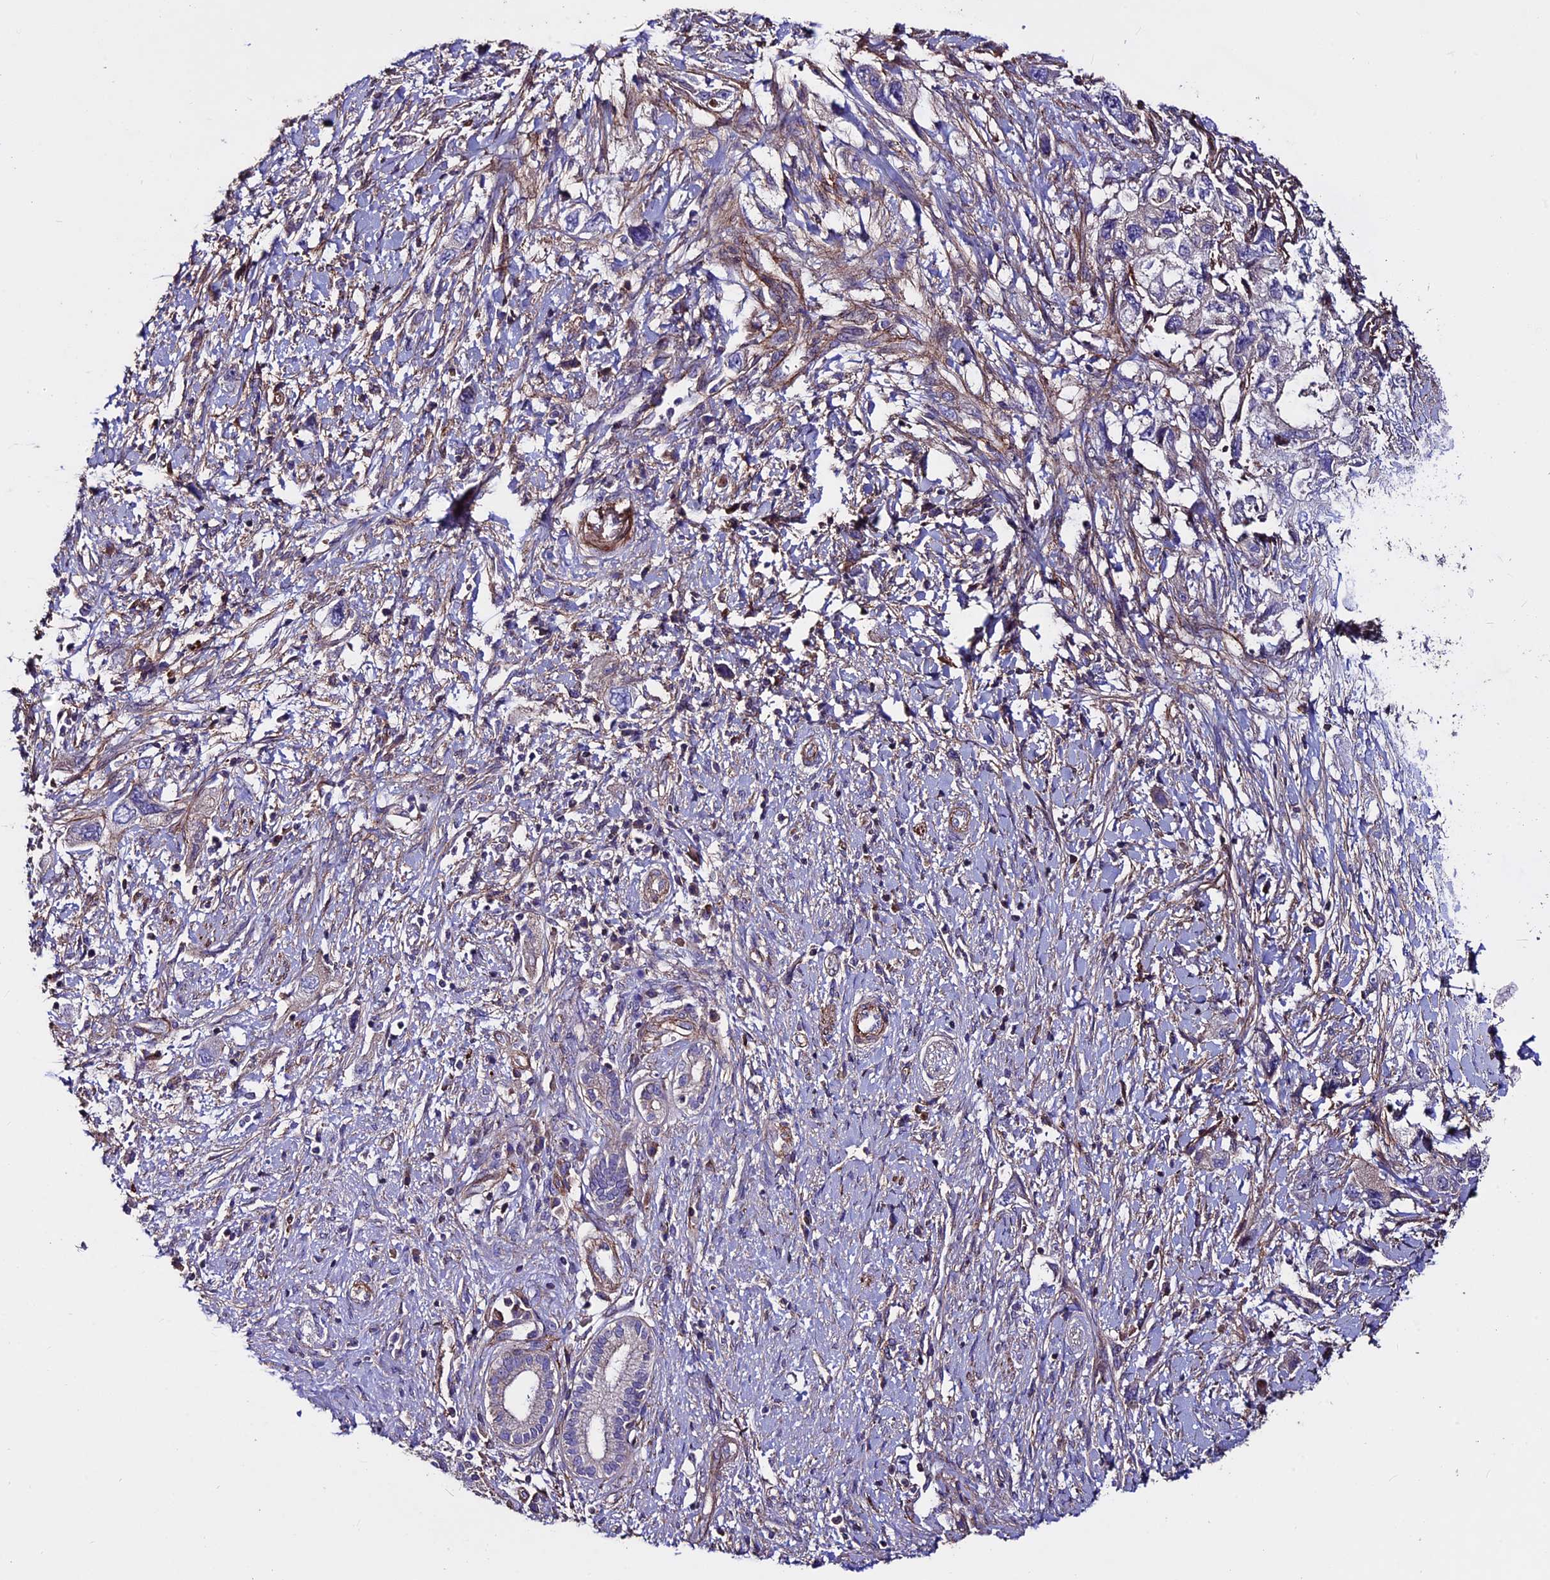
{"staining": {"intensity": "negative", "quantity": "none", "location": "none"}, "tissue": "pancreatic cancer", "cell_type": "Tumor cells", "image_type": "cancer", "snomed": [{"axis": "morphology", "description": "Adenocarcinoma, NOS"}, {"axis": "topography", "description": "Pancreas"}], "caption": "High magnification brightfield microscopy of pancreatic cancer (adenocarcinoma) stained with DAB (3,3'-diaminobenzidine) (brown) and counterstained with hematoxylin (blue): tumor cells show no significant expression.", "gene": "EVA1B", "patient": {"sex": "female", "age": 73}}